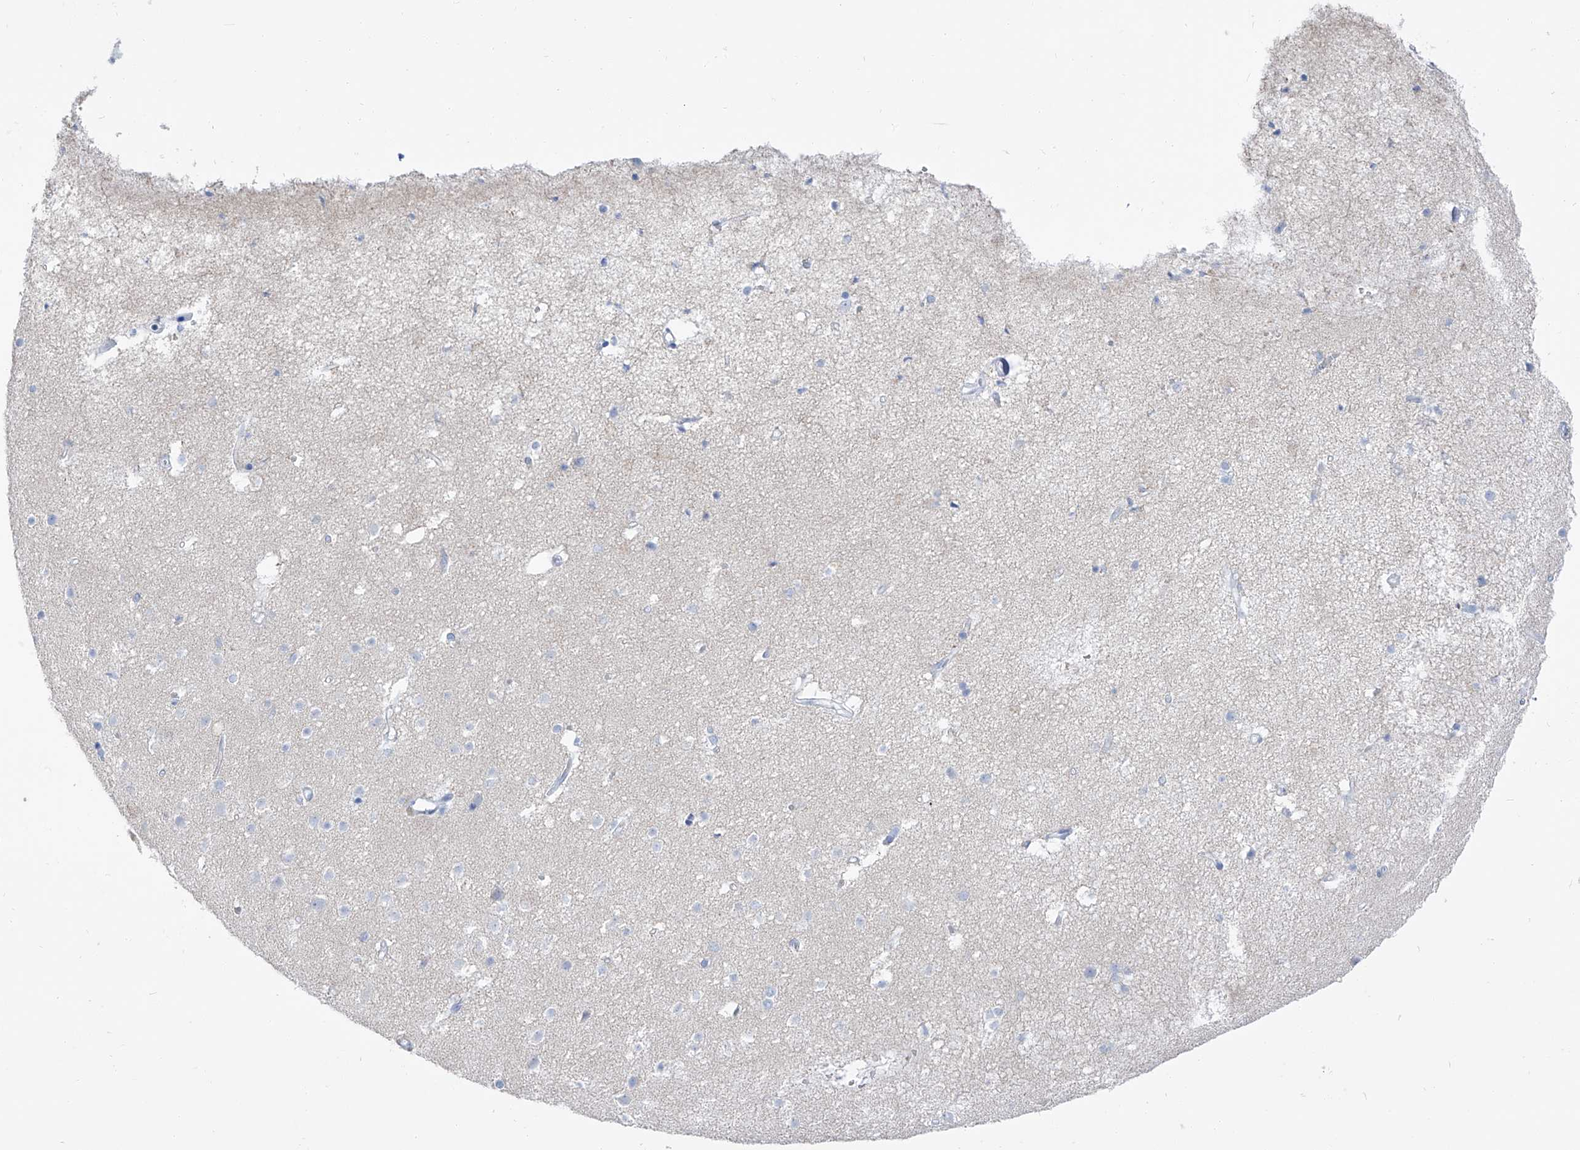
{"staining": {"intensity": "negative", "quantity": "none", "location": "none"}, "tissue": "cerebral cortex", "cell_type": "Endothelial cells", "image_type": "normal", "snomed": [{"axis": "morphology", "description": "Normal tissue, NOS"}, {"axis": "topography", "description": "Cerebral cortex"}], "caption": "There is no significant staining in endothelial cells of cerebral cortex. (DAB immunohistochemistry (IHC) visualized using brightfield microscopy, high magnification).", "gene": "FRS3", "patient": {"sex": "male", "age": 54}}